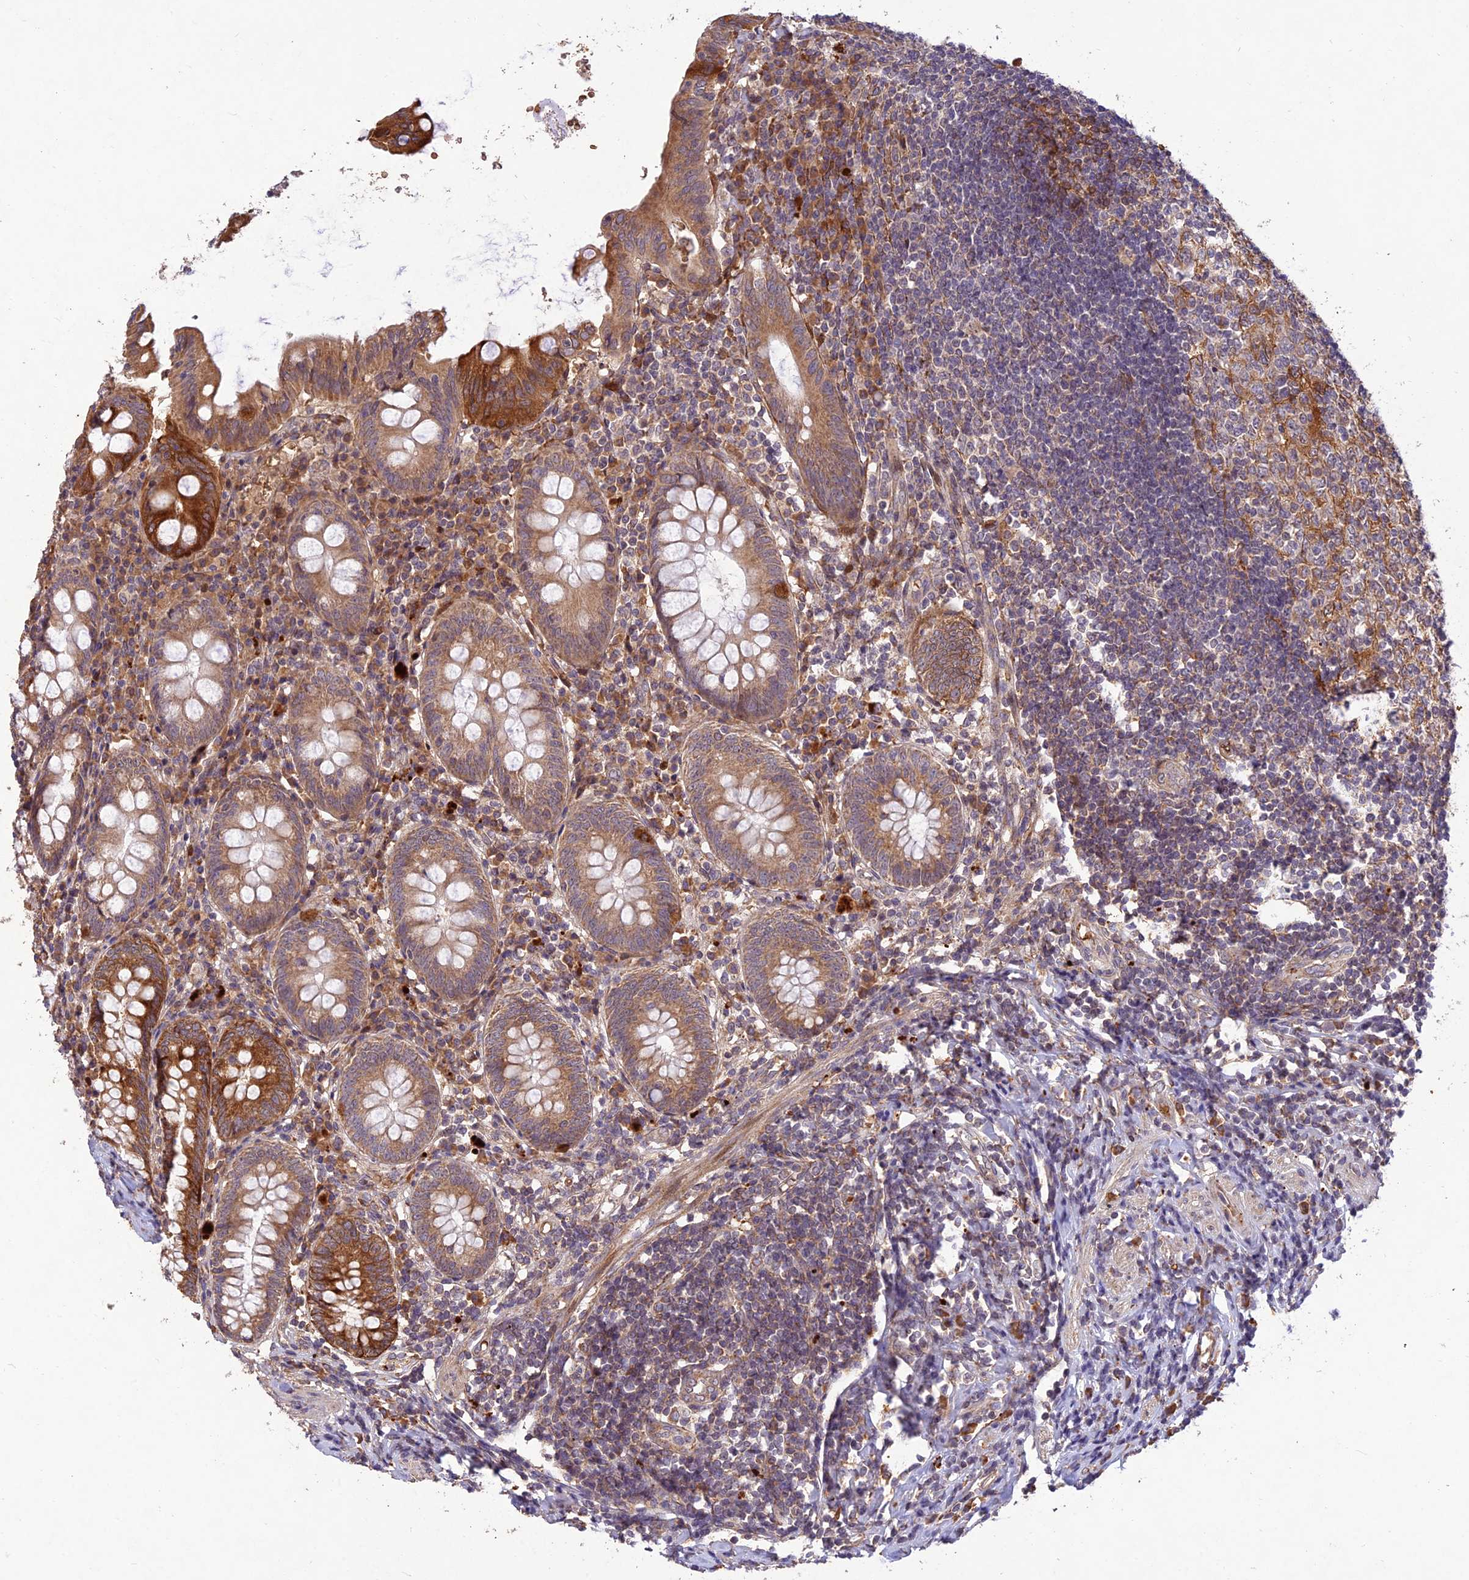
{"staining": {"intensity": "strong", "quantity": "25%-75%", "location": "cytoplasmic/membranous"}, "tissue": "appendix", "cell_type": "Glandular cells", "image_type": "normal", "snomed": [{"axis": "morphology", "description": "Normal tissue, NOS"}, {"axis": "topography", "description": "Appendix"}], "caption": "Brown immunohistochemical staining in benign human appendix shows strong cytoplasmic/membranous staining in approximately 25%-75% of glandular cells. (brown staining indicates protein expression, while blue staining denotes nuclei).", "gene": "PPP1R11", "patient": {"sex": "female", "age": 54}}